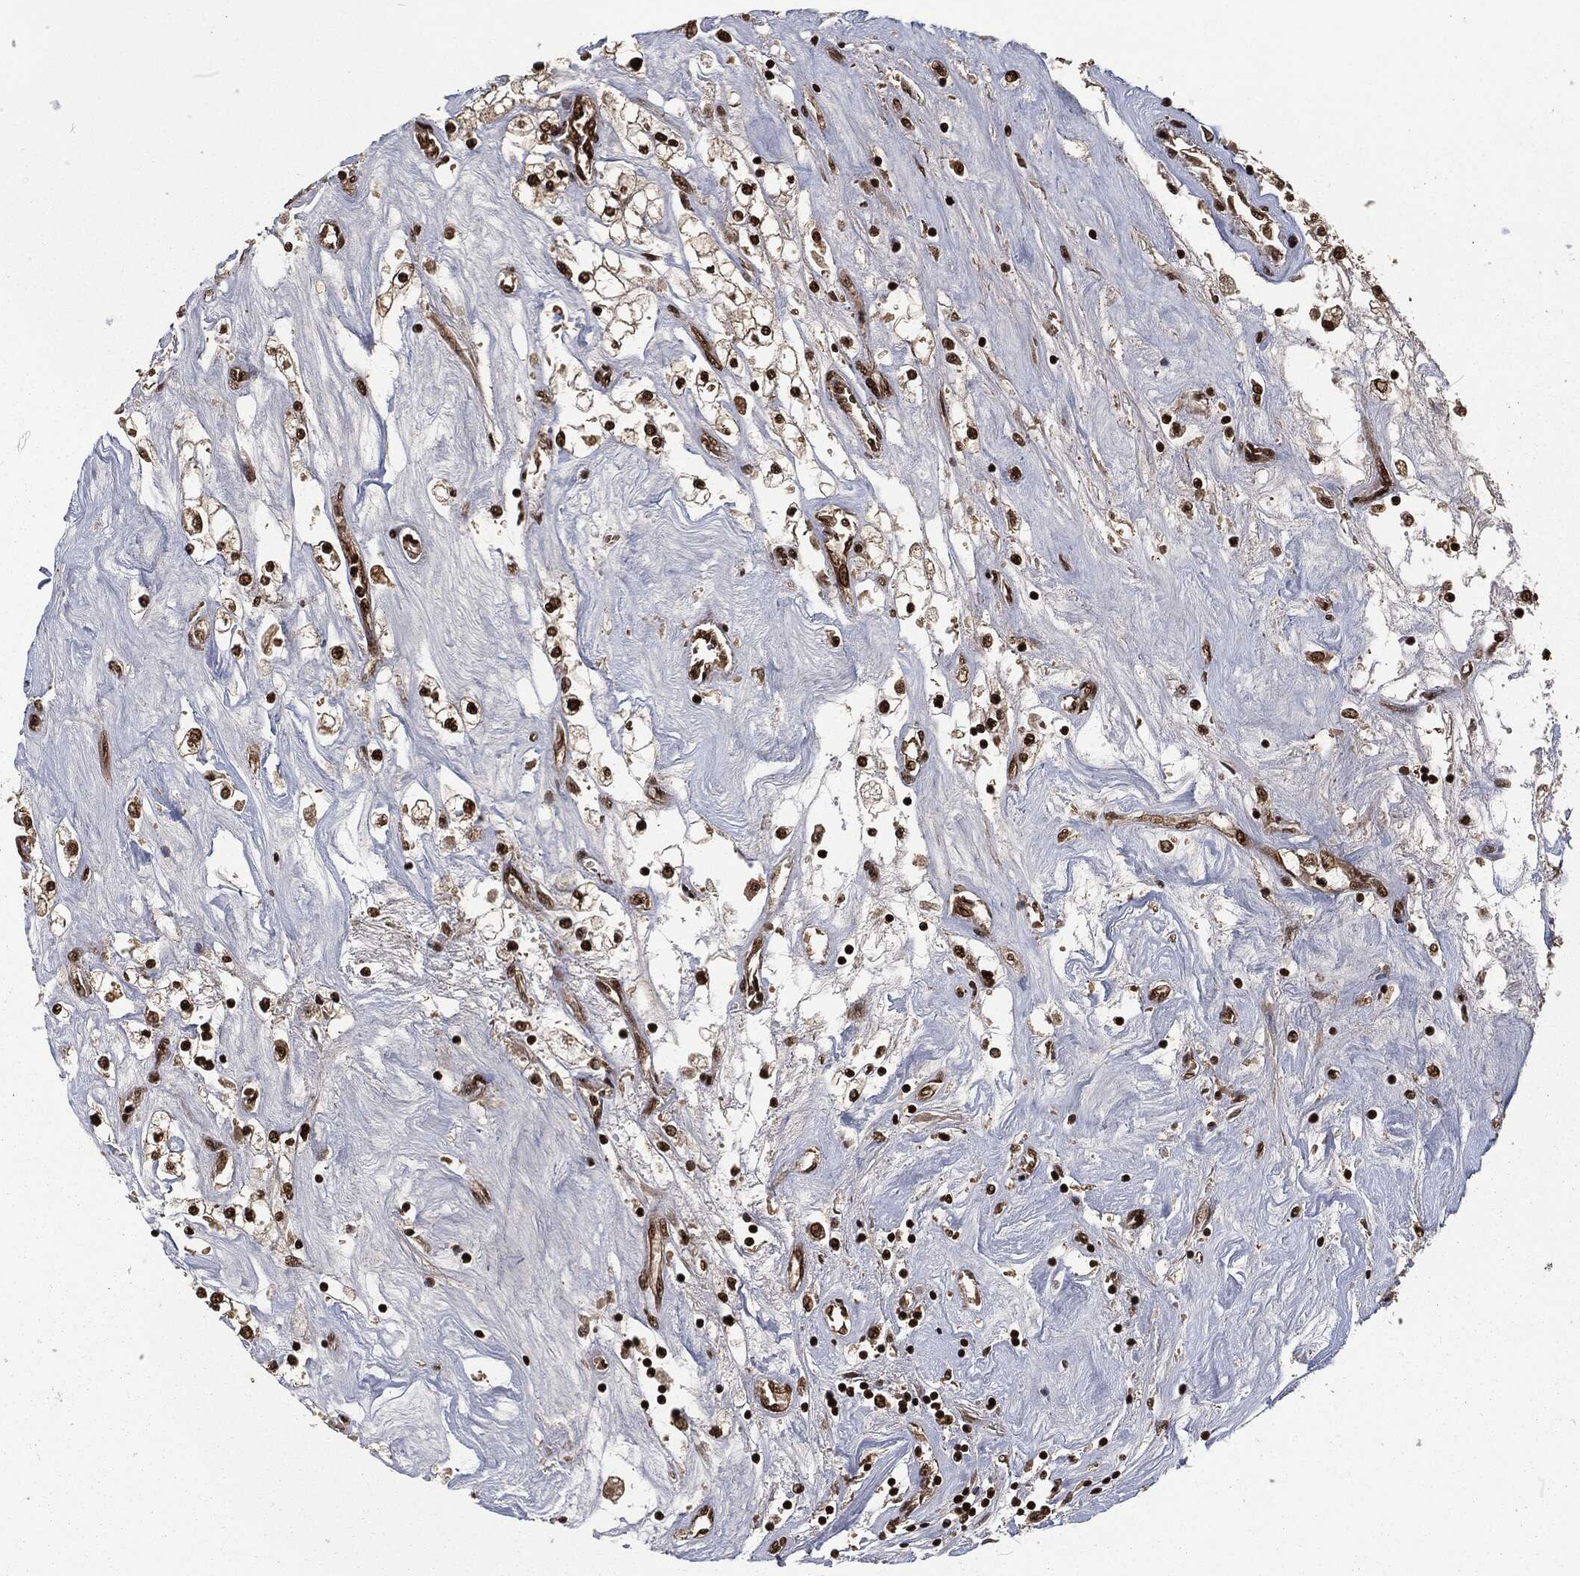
{"staining": {"intensity": "strong", "quantity": ">75%", "location": "nuclear"}, "tissue": "renal cancer", "cell_type": "Tumor cells", "image_type": "cancer", "snomed": [{"axis": "morphology", "description": "Adenocarcinoma, NOS"}, {"axis": "topography", "description": "Kidney"}], "caption": "The micrograph exhibits a brown stain indicating the presence of a protein in the nuclear of tumor cells in renal cancer (adenocarcinoma).", "gene": "NGRN", "patient": {"sex": "male", "age": 80}}